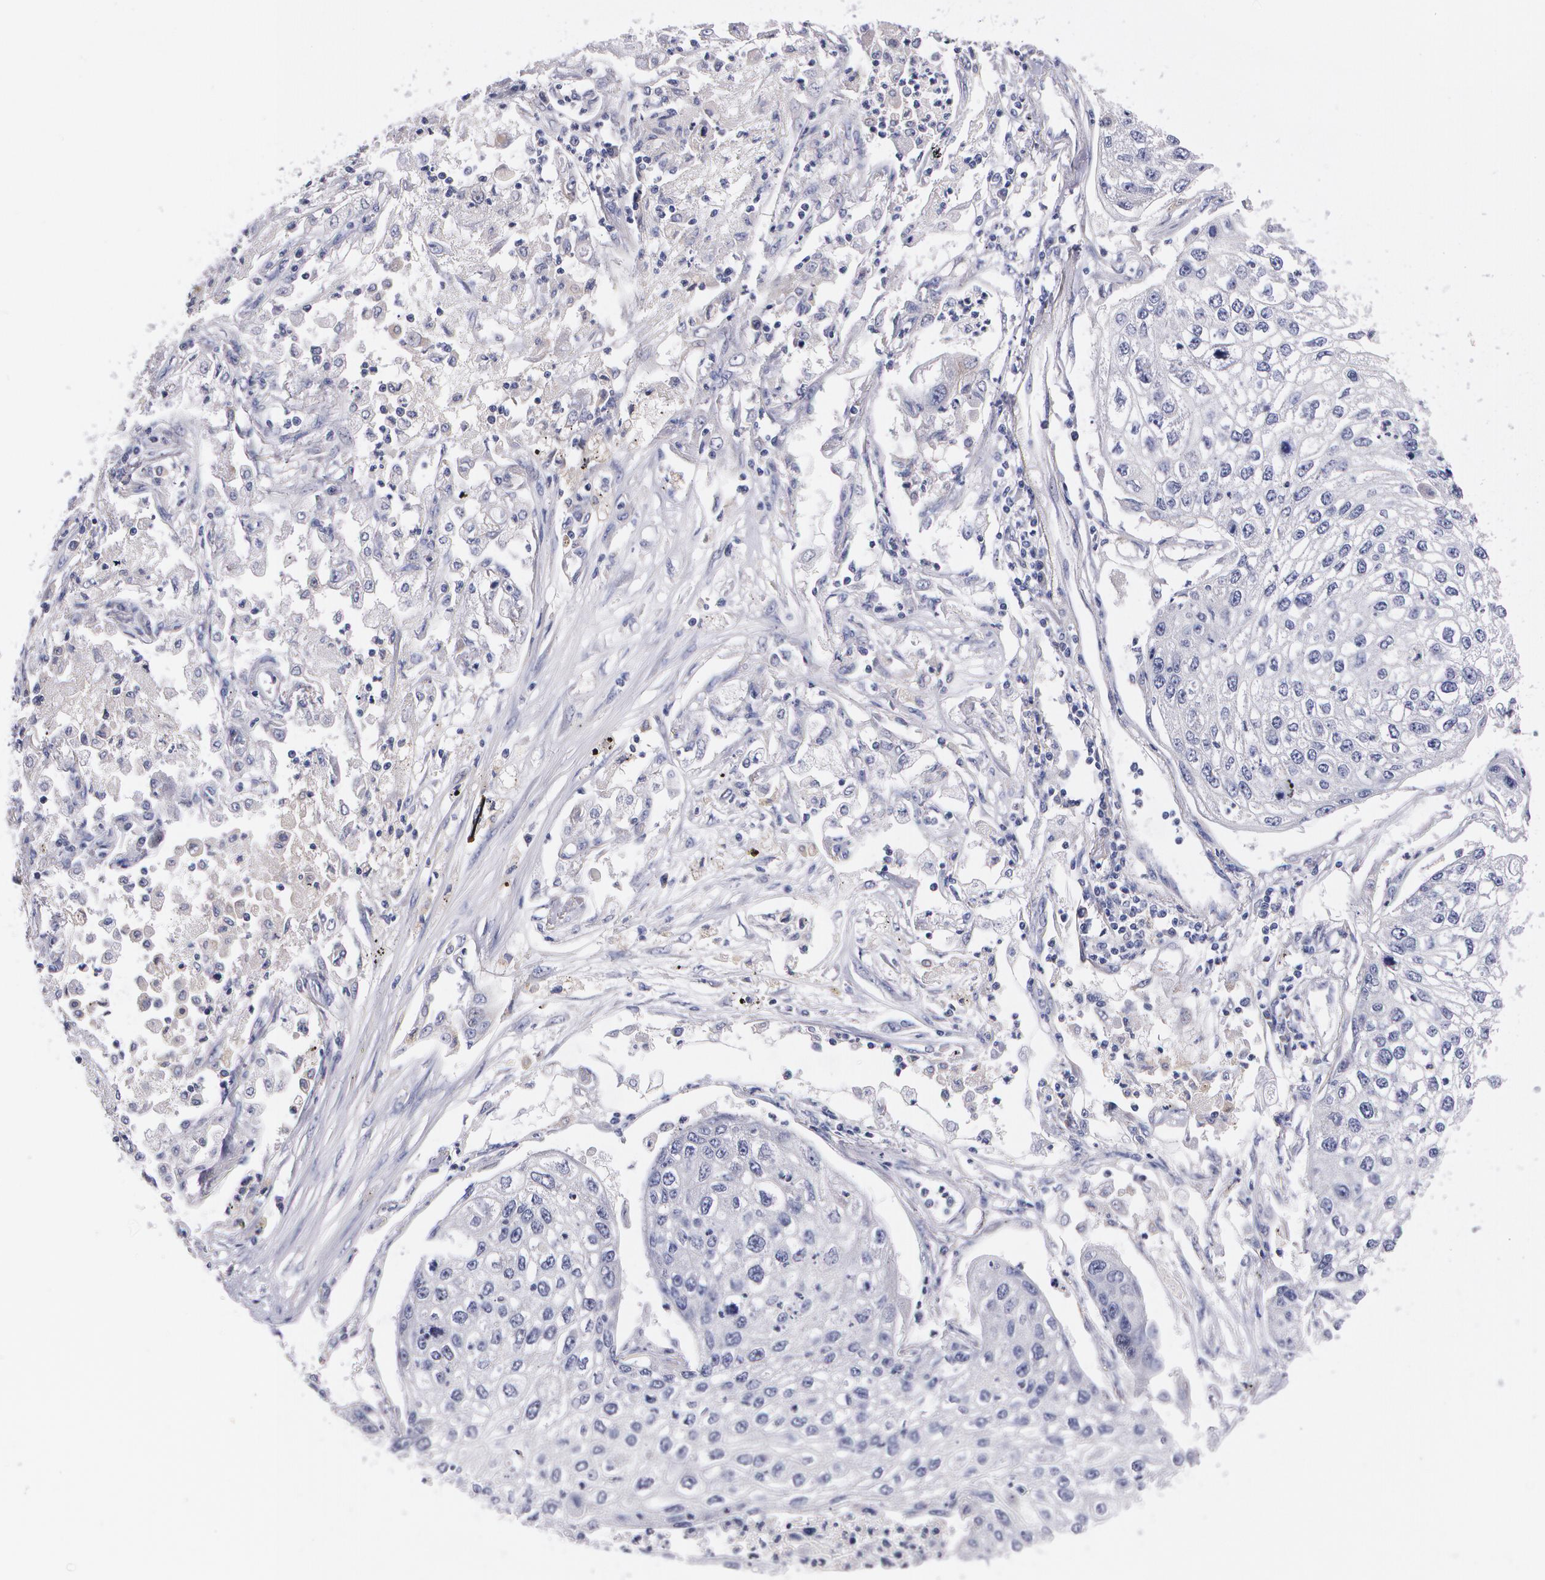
{"staining": {"intensity": "negative", "quantity": "none", "location": "none"}, "tissue": "lung cancer", "cell_type": "Tumor cells", "image_type": "cancer", "snomed": [{"axis": "morphology", "description": "Squamous cell carcinoma, NOS"}, {"axis": "topography", "description": "Lung"}], "caption": "Protein analysis of lung cancer reveals no significant expression in tumor cells.", "gene": "HMMR", "patient": {"sex": "male", "age": 75}}